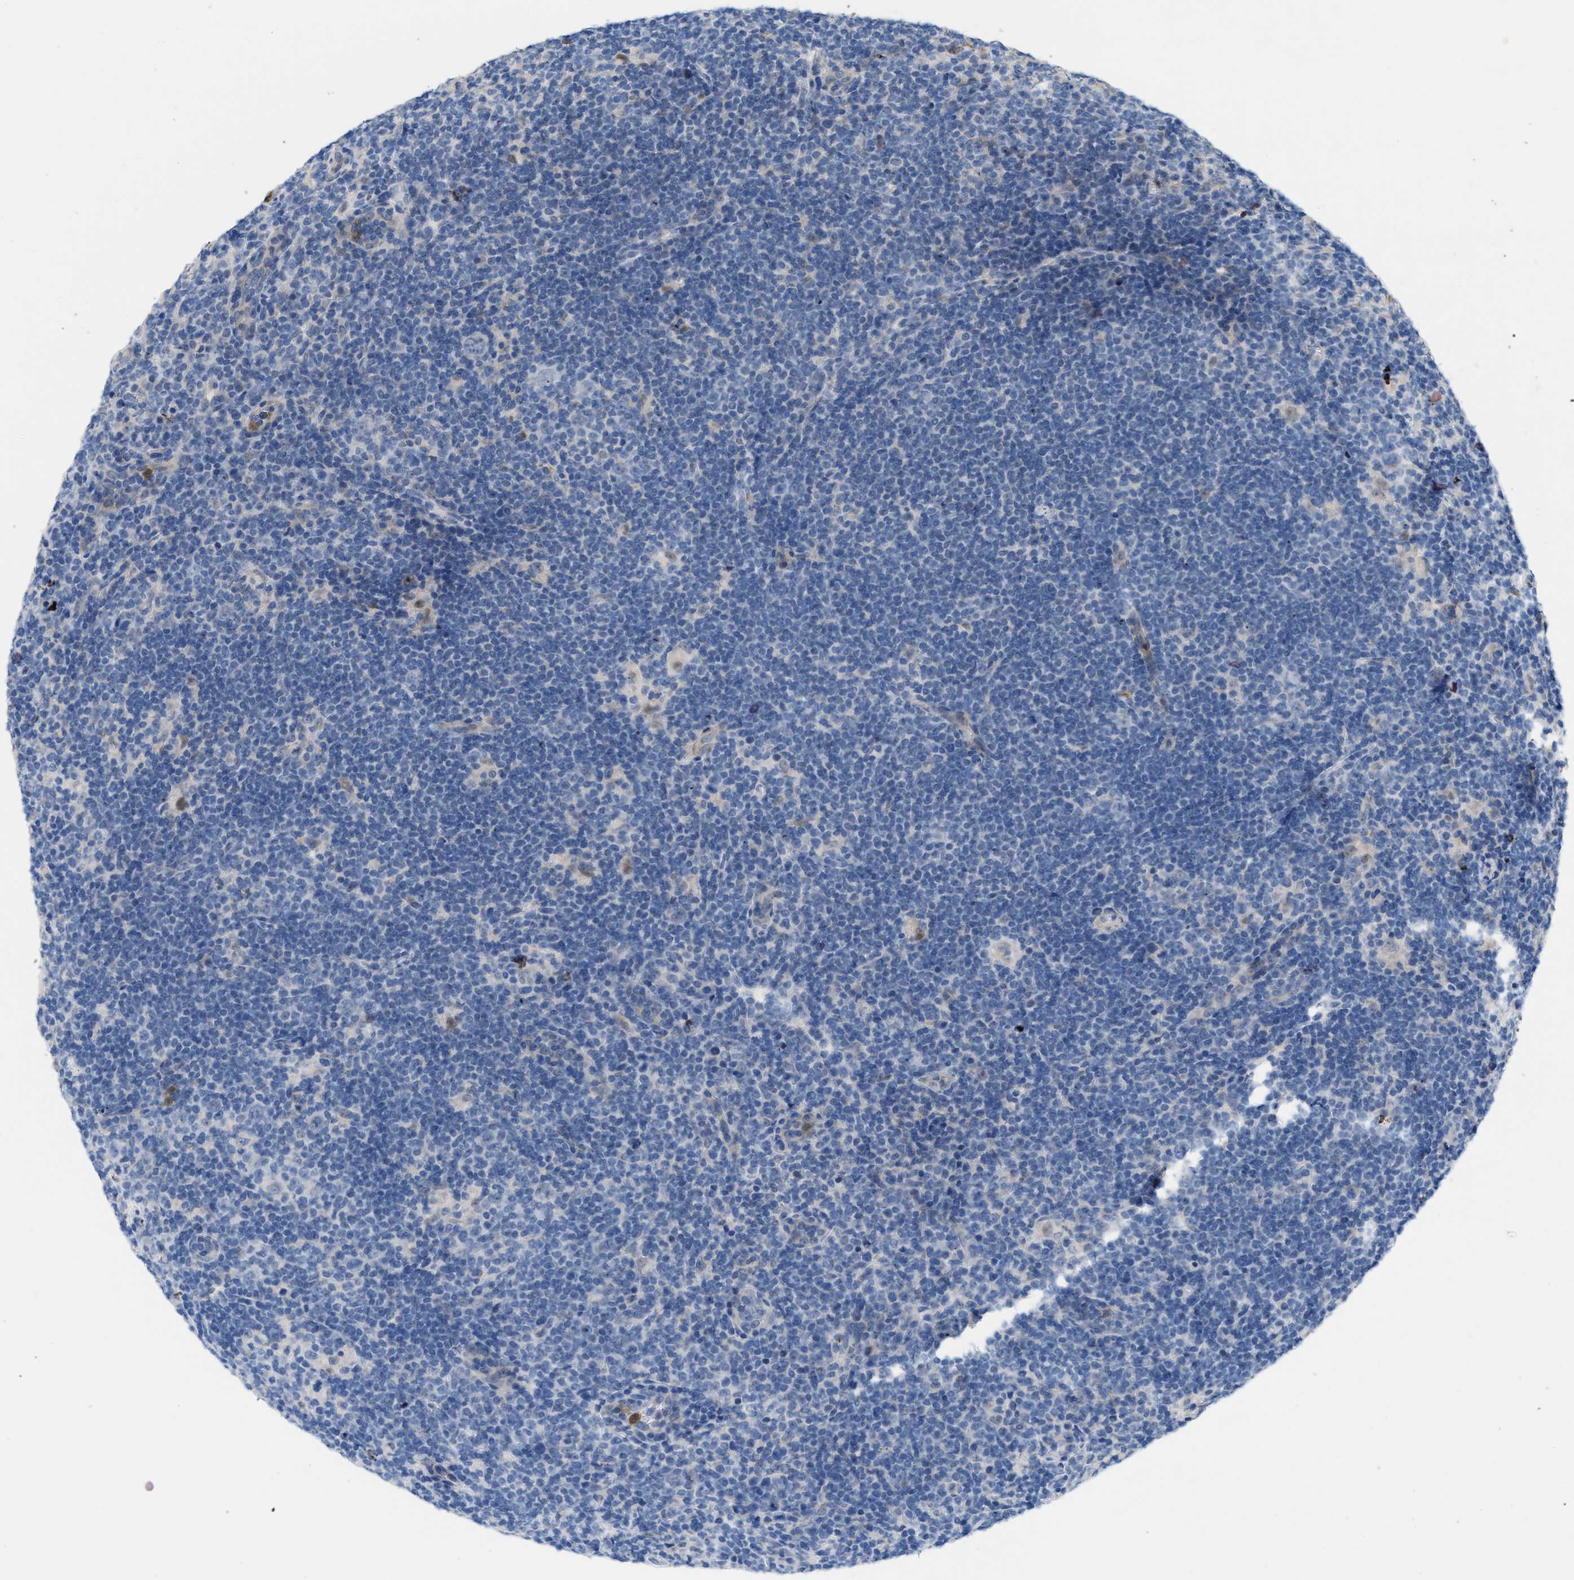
{"staining": {"intensity": "negative", "quantity": "none", "location": "none"}, "tissue": "lymphoma", "cell_type": "Tumor cells", "image_type": "cancer", "snomed": [{"axis": "morphology", "description": "Hodgkin's disease, NOS"}, {"axis": "topography", "description": "Lymph node"}], "caption": "High magnification brightfield microscopy of lymphoma stained with DAB (3,3'-diaminobenzidine) (brown) and counterstained with hematoxylin (blue): tumor cells show no significant expression.", "gene": "PLPPR5", "patient": {"sex": "female", "age": 57}}